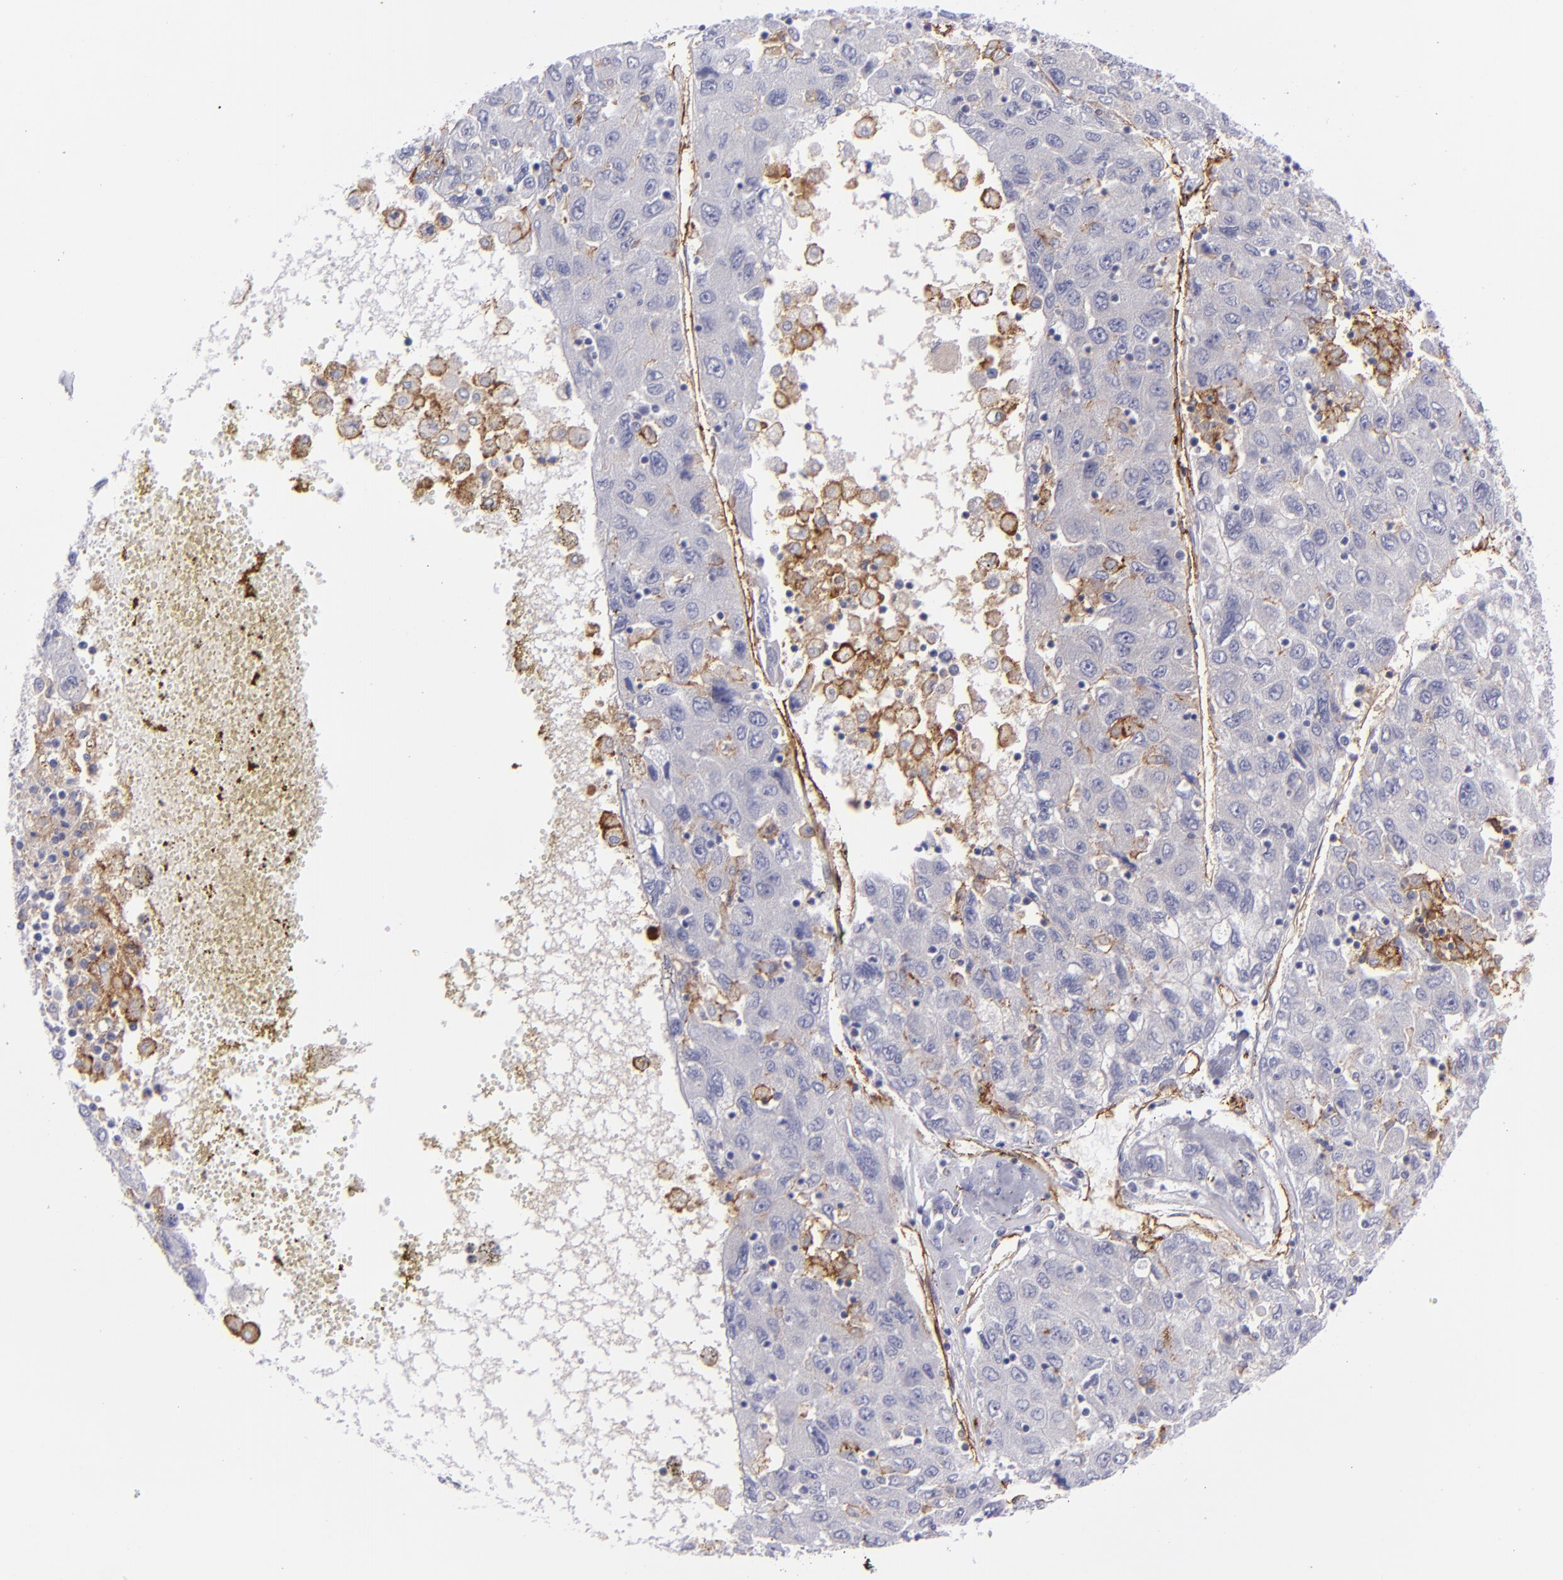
{"staining": {"intensity": "weak", "quantity": "<25%", "location": "cytoplasmic/membranous"}, "tissue": "liver cancer", "cell_type": "Tumor cells", "image_type": "cancer", "snomed": [{"axis": "morphology", "description": "Carcinoma, Hepatocellular, NOS"}, {"axis": "topography", "description": "Liver"}], "caption": "A high-resolution histopathology image shows immunohistochemistry (IHC) staining of liver cancer, which exhibits no significant expression in tumor cells. (Stains: DAB IHC with hematoxylin counter stain, Microscopy: brightfield microscopy at high magnification).", "gene": "ACE", "patient": {"sex": "male", "age": 49}}